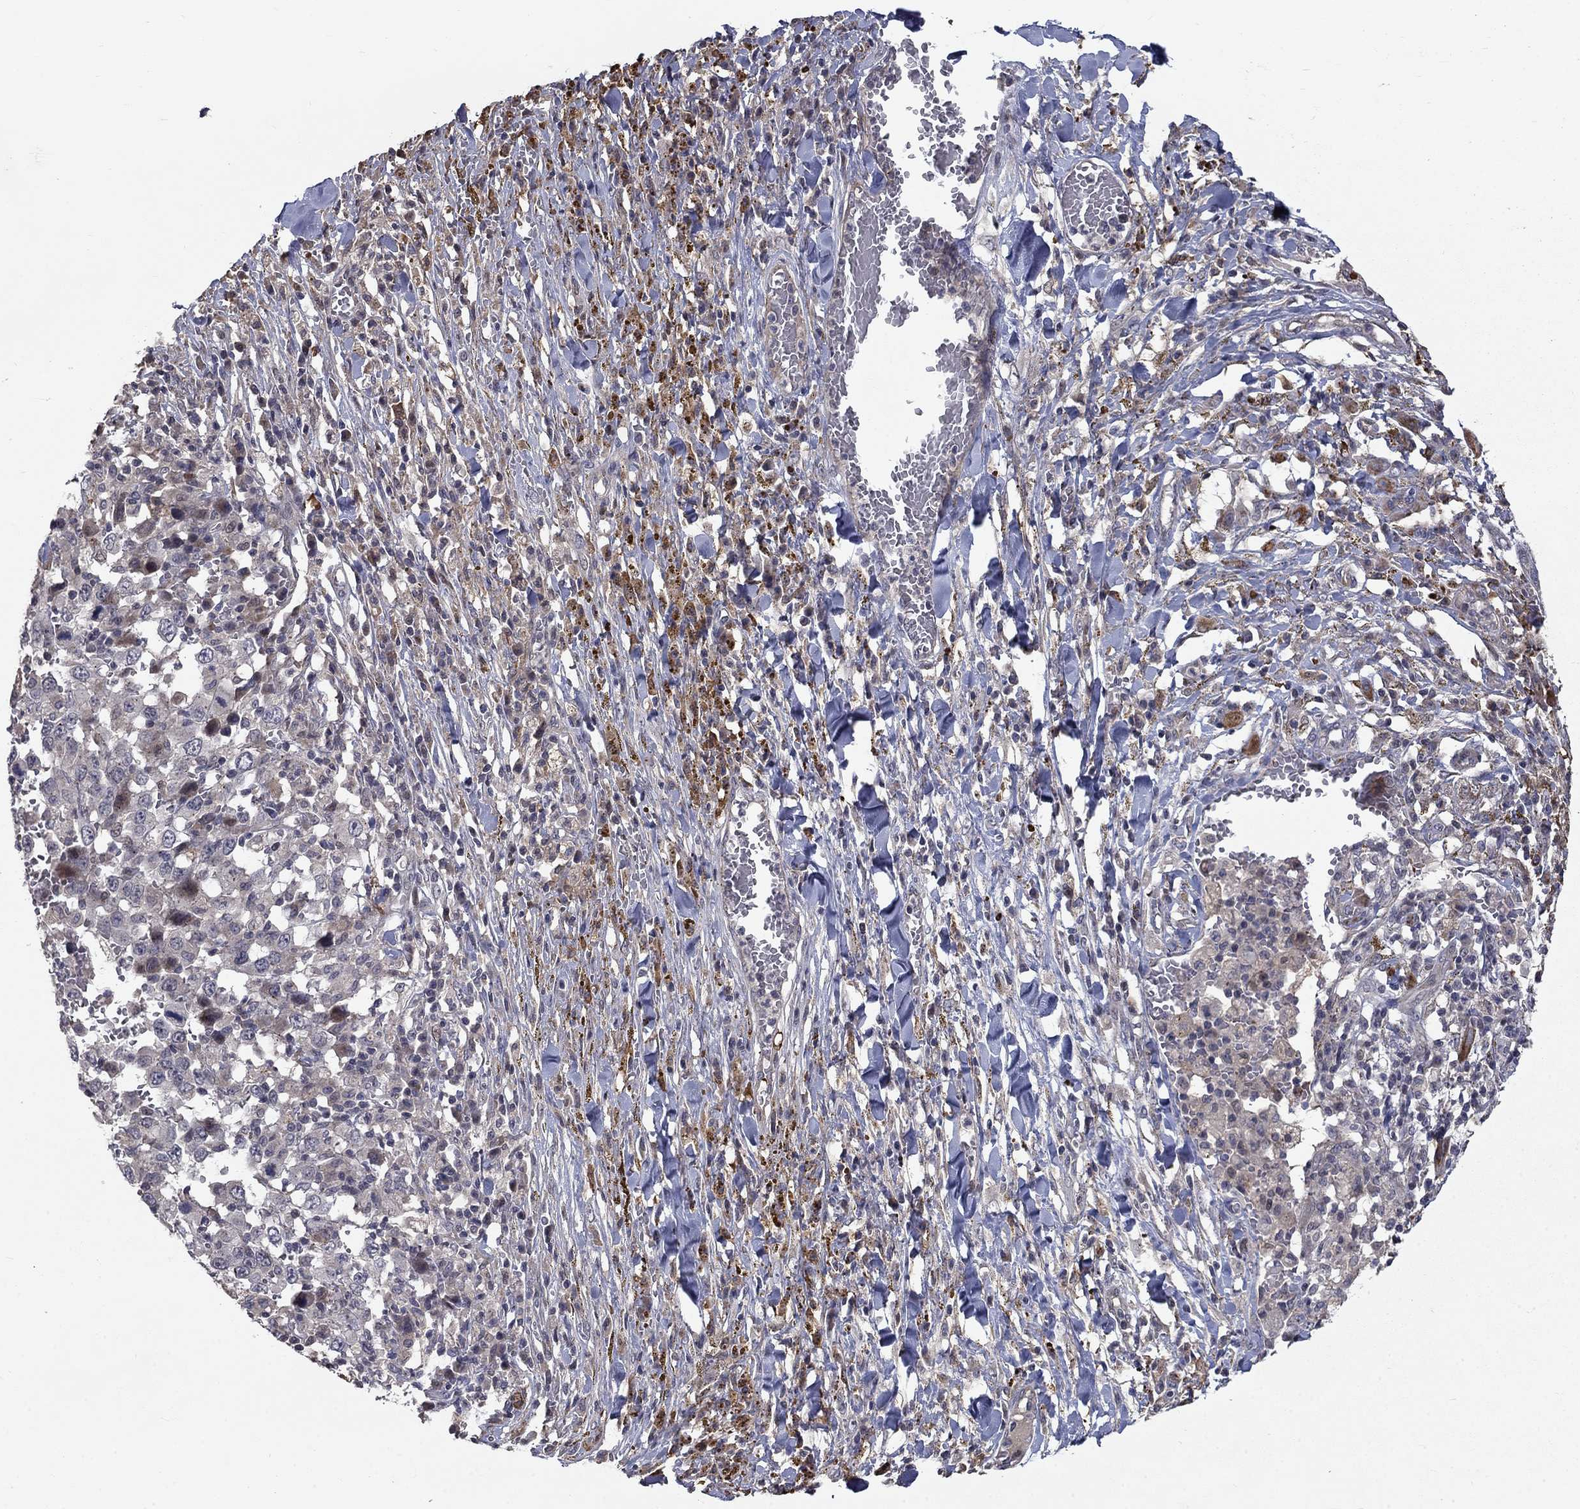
{"staining": {"intensity": "negative", "quantity": "none", "location": "none"}, "tissue": "melanoma", "cell_type": "Tumor cells", "image_type": "cancer", "snomed": [{"axis": "morphology", "description": "Malignant melanoma, NOS"}, {"axis": "topography", "description": "Skin"}], "caption": "Malignant melanoma was stained to show a protein in brown. There is no significant expression in tumor cells.", "gene": "FAM3B", "patient": {"sex": "female", "age": 91}}